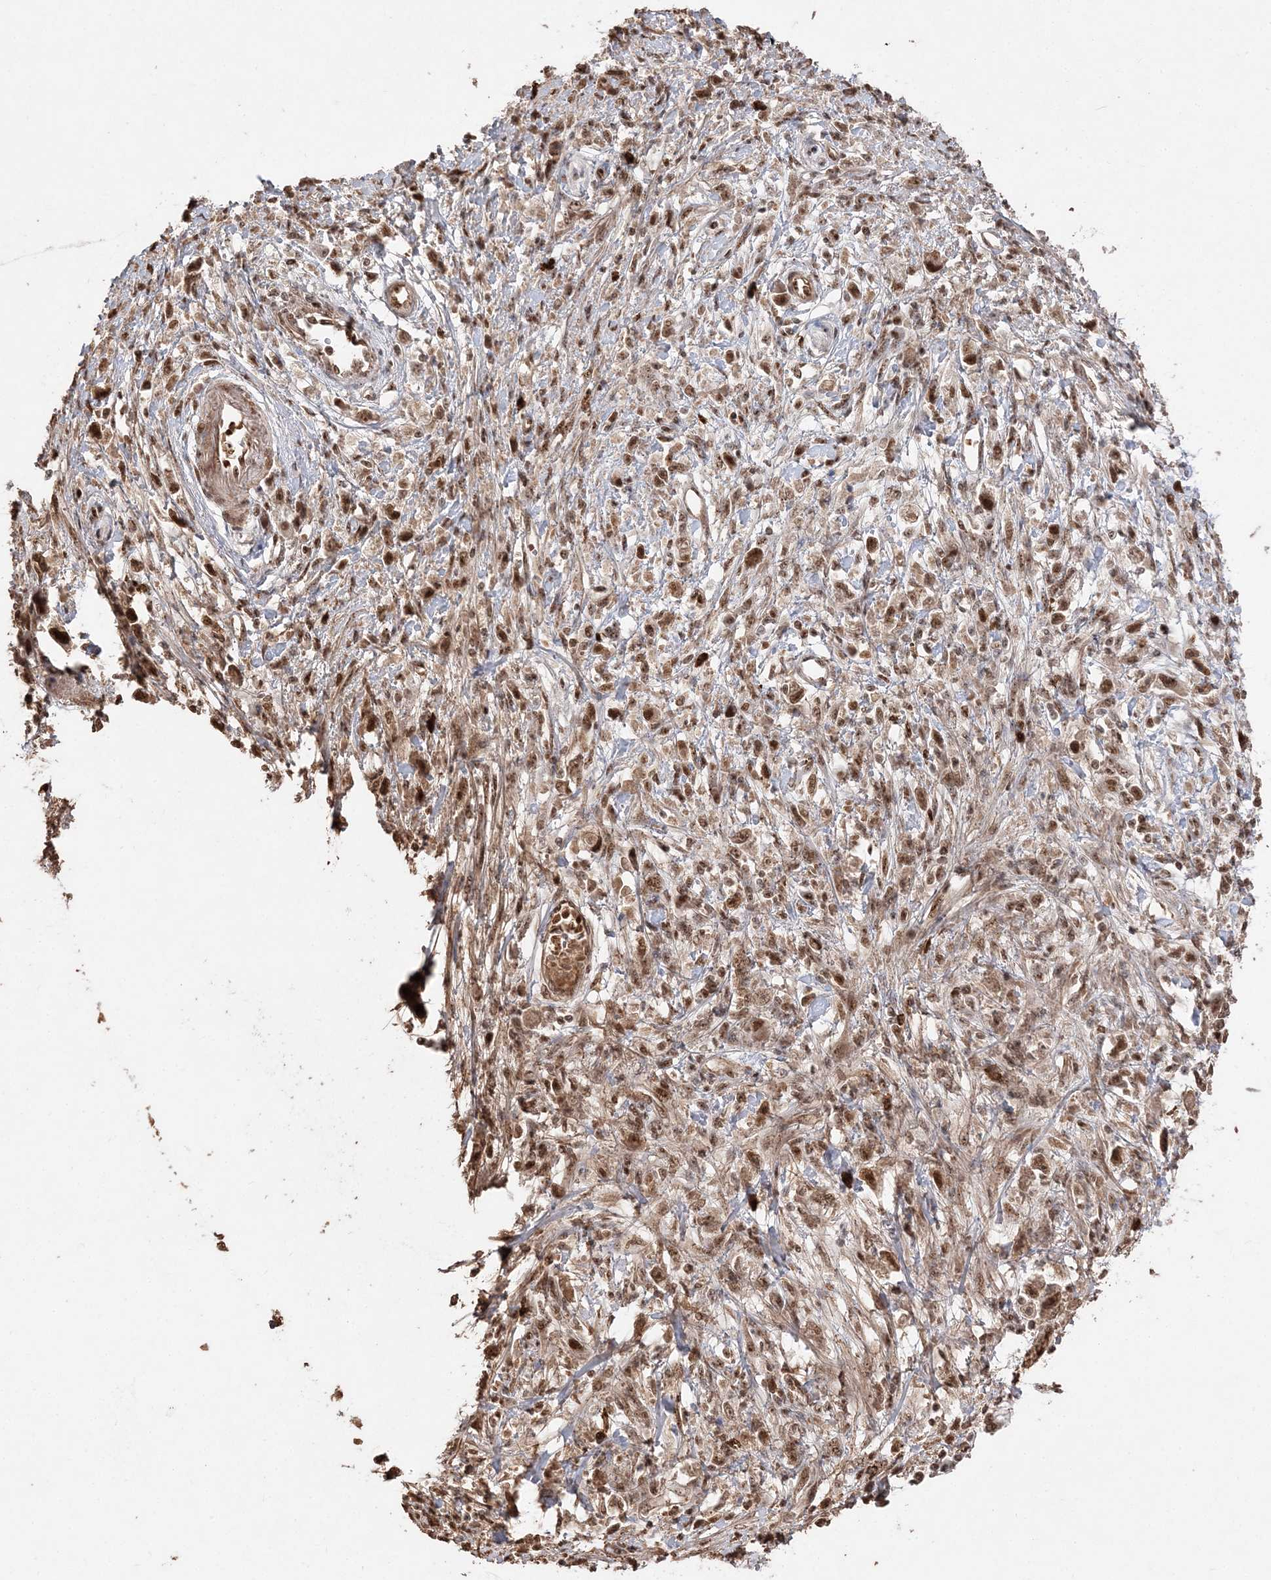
{"staining": {"intensity": "moderate", "quantity": ">75%", "location": "nuclear"}, "tissue": "stomach cancer", "cell_type": "Tumor cells", "image_type": "cancer", "snomed": [{"axis": "morphology", "description": "Adenocarcinoma, NOS"}, {"axis": "topography", "description": "Stomach"}], "caption": "A micrograph showing moderate nuclear staining in approximately >75% of tumor cells in stomach cancer, as visualized by brown immunohistochemical staining.", "gene": "RBM17", "patient": {"sex": "female", "age": 59}}